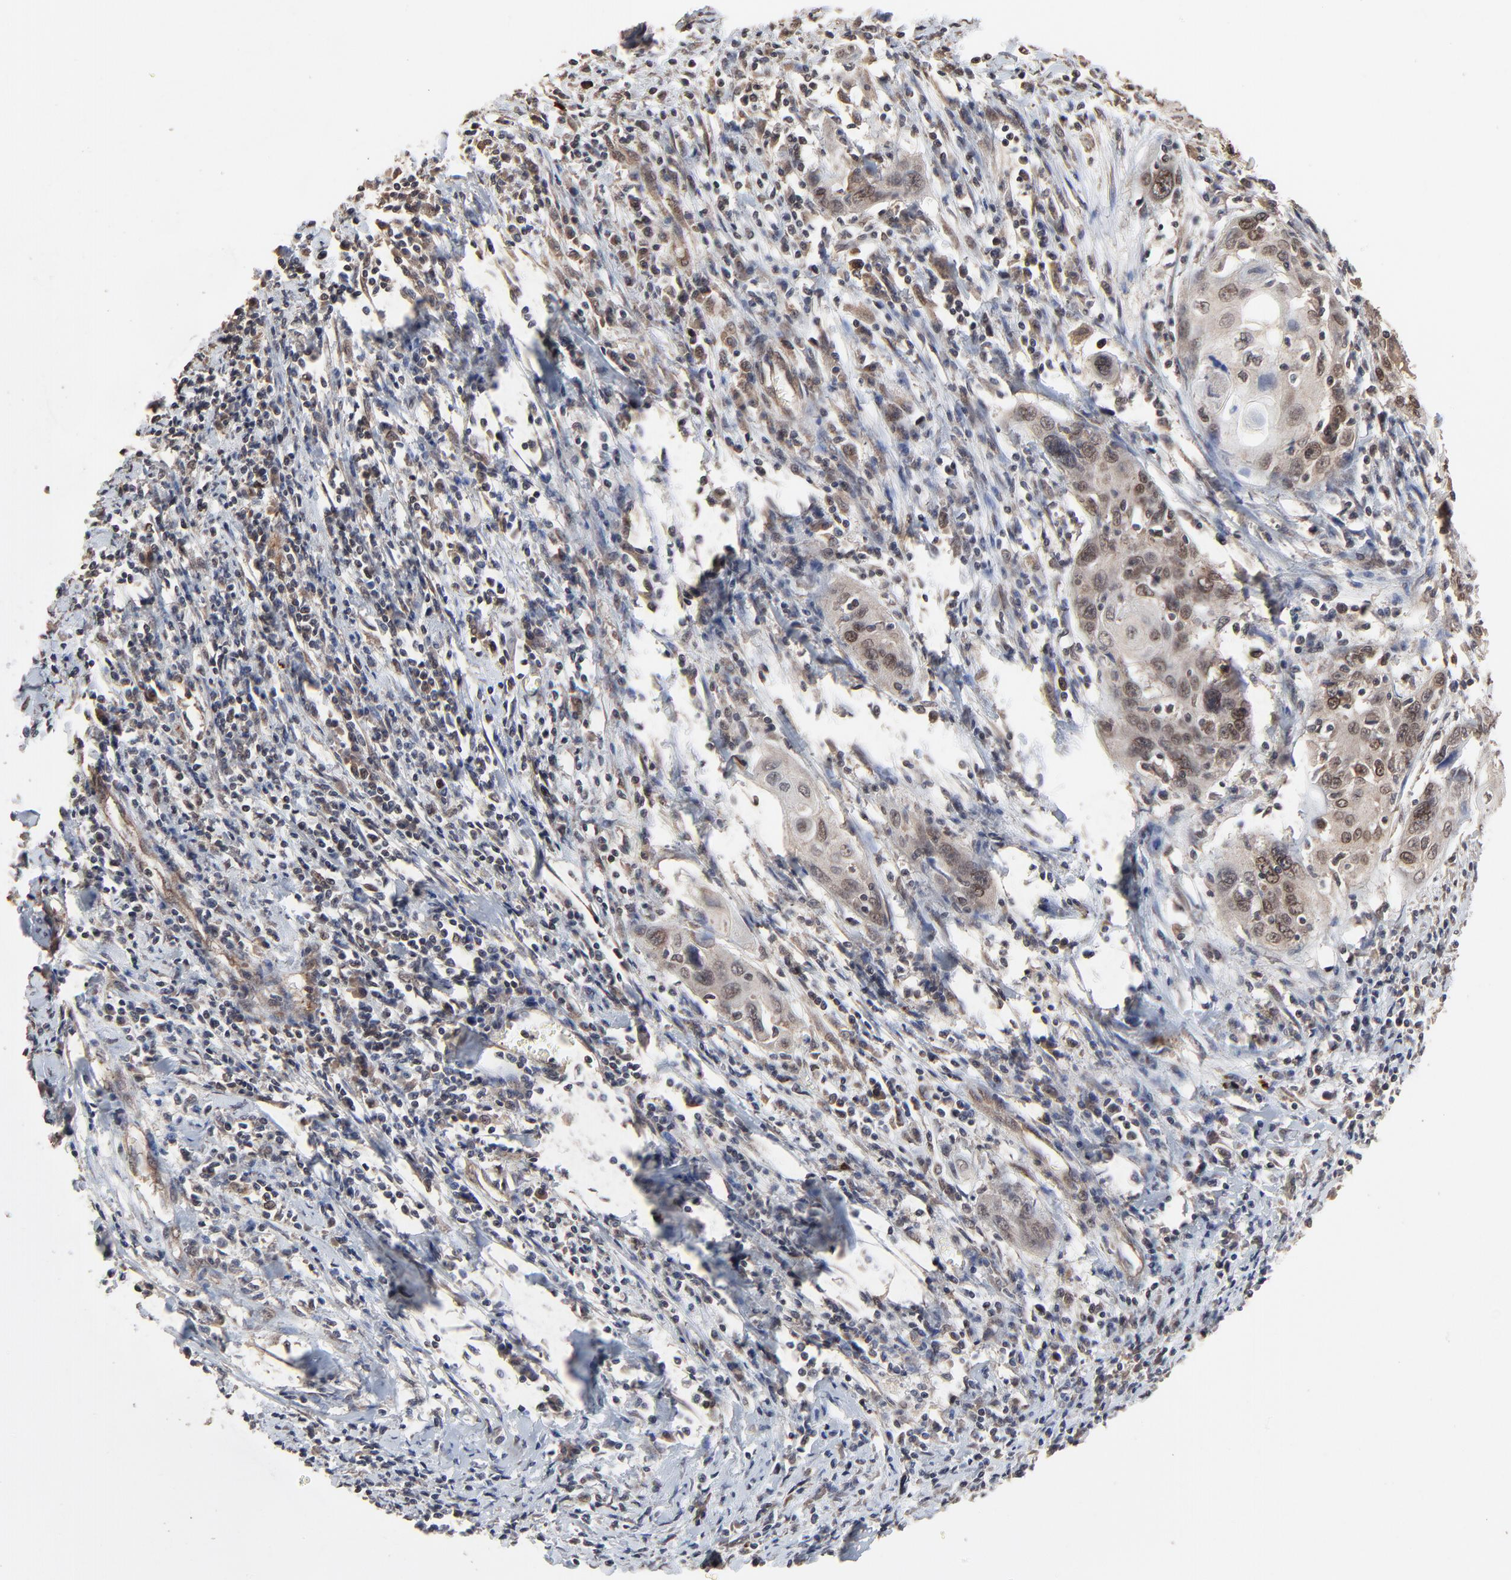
{"staining": {"intensity": "moderate", "quantity": ">75%", "location": "cytoplasmic/membranous,nuclear"}, "tissue": "cervical cancer", "cell_type": "Tumor cells", "image_type": "cancer", "snomed": [{"axis": "morphology", "description": "Squamous cell carcinoma, NOS"}, {"axis": "topography", "description": "Cervix"}], "caption": "Immunohistochemistry image of neoplastic tissue: human squamous cell carcinoma (cervical) stained using IHC exhibits medium levels of moderate protein expression localized specifically in the cytoplasmic/membranous and nuclear of tumor cells, appearing as a cytoplasmic/membranous and nuclear brown color.", "gene": "FAM227A", "patient": {"sex": "female", "age": 54}}